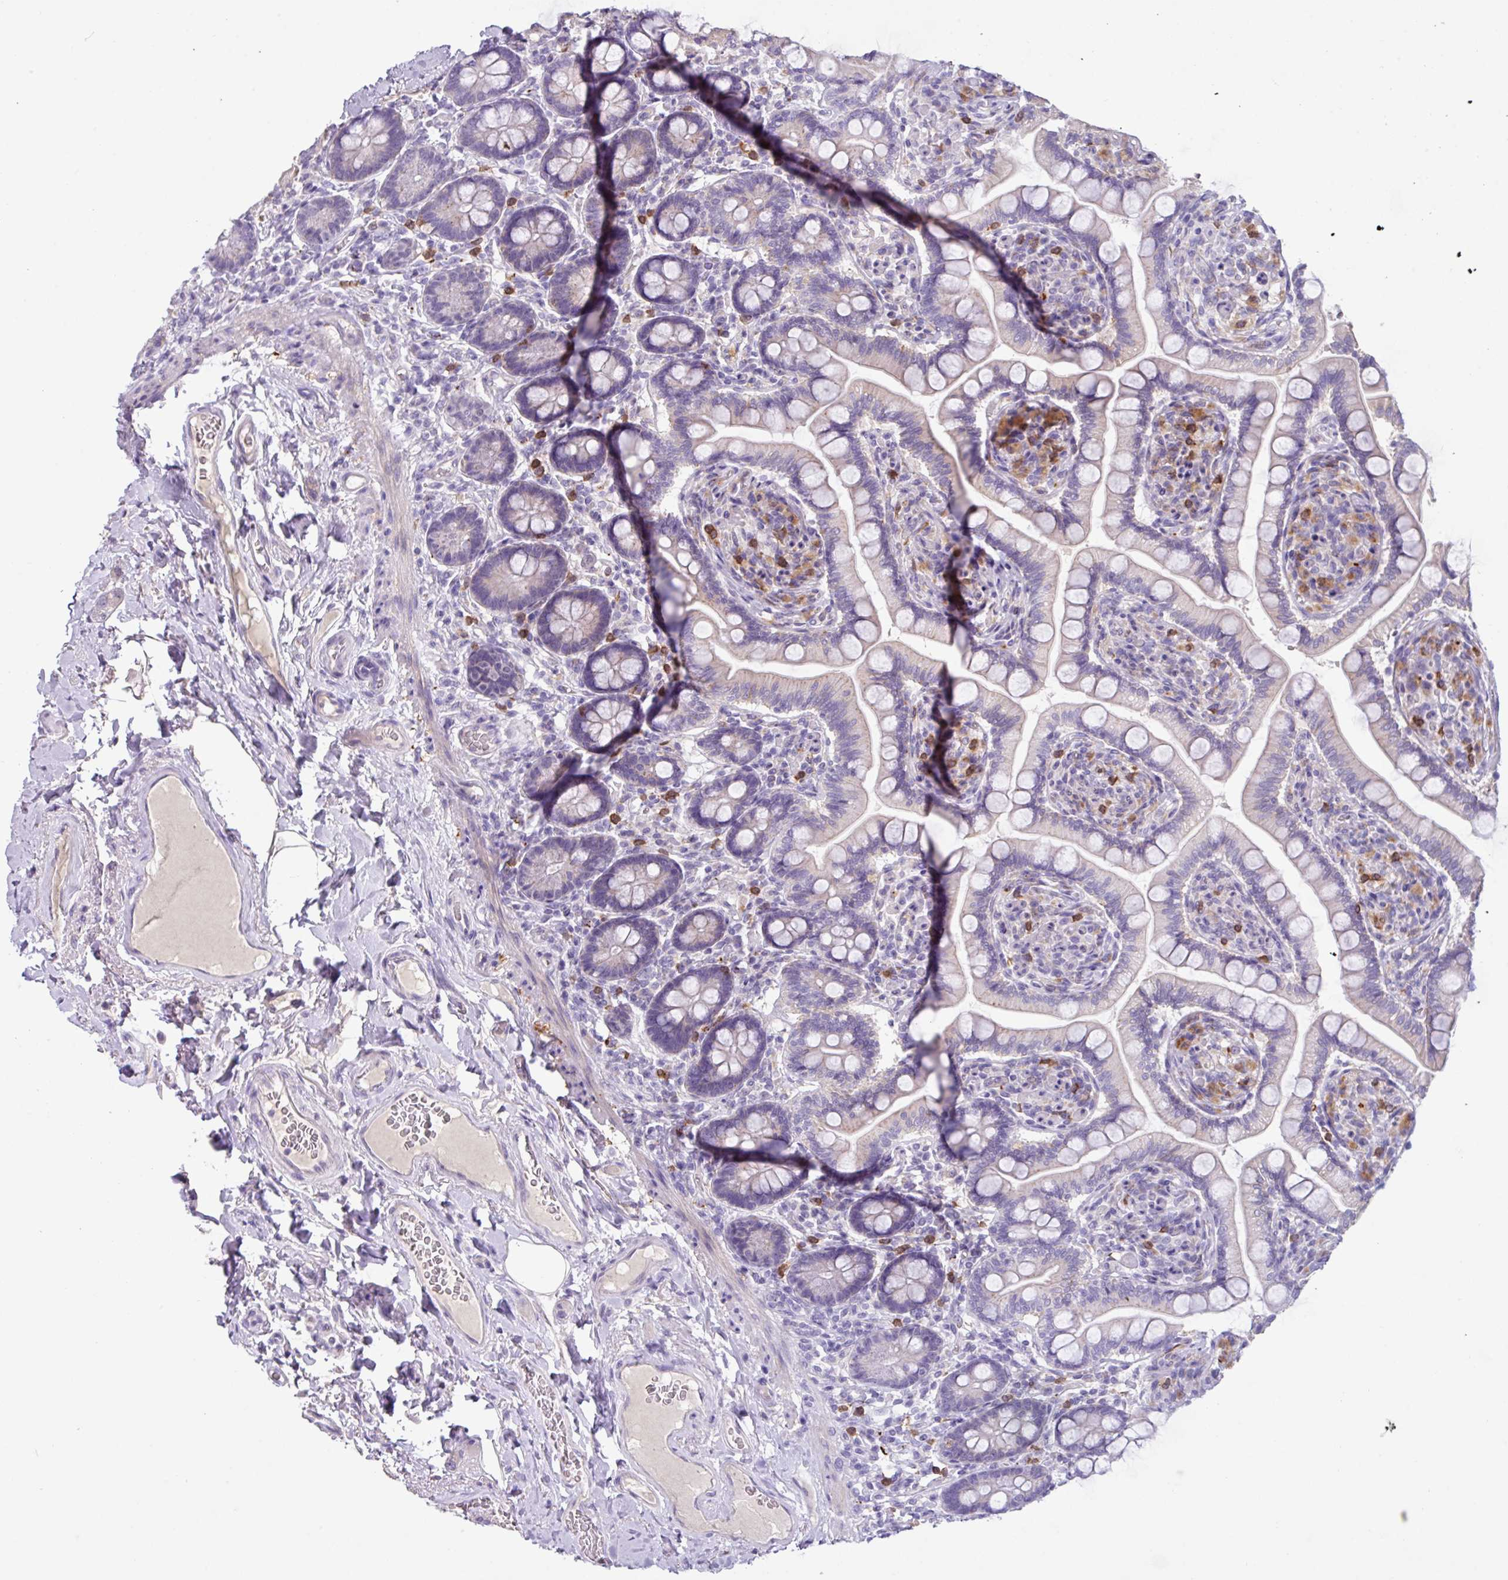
{"staining": {"intensity": "weak", "quantity": "<25%", "location": "cytoplasmic/membranous"}, "tissue": "small intestine", "cell_type": "Glandular cells", "image_type": "normal", "snomed": [{"axis": "morphology", "description": "Normal tissue, NOS"}, {"axis": "topography", "description": "Small intestine"}], "caption": "Glandular cells show no significant protein staining in benign small intestine. The staining was performed using DAB (3,3'-diaminobenzidine) to visualize the protein expression in brown, while the nuclei were stained in blue with hematoxylin (Magnification: 20x).", "gene": "ZNF524", "patient": {"sex": "female", "age": 64}}